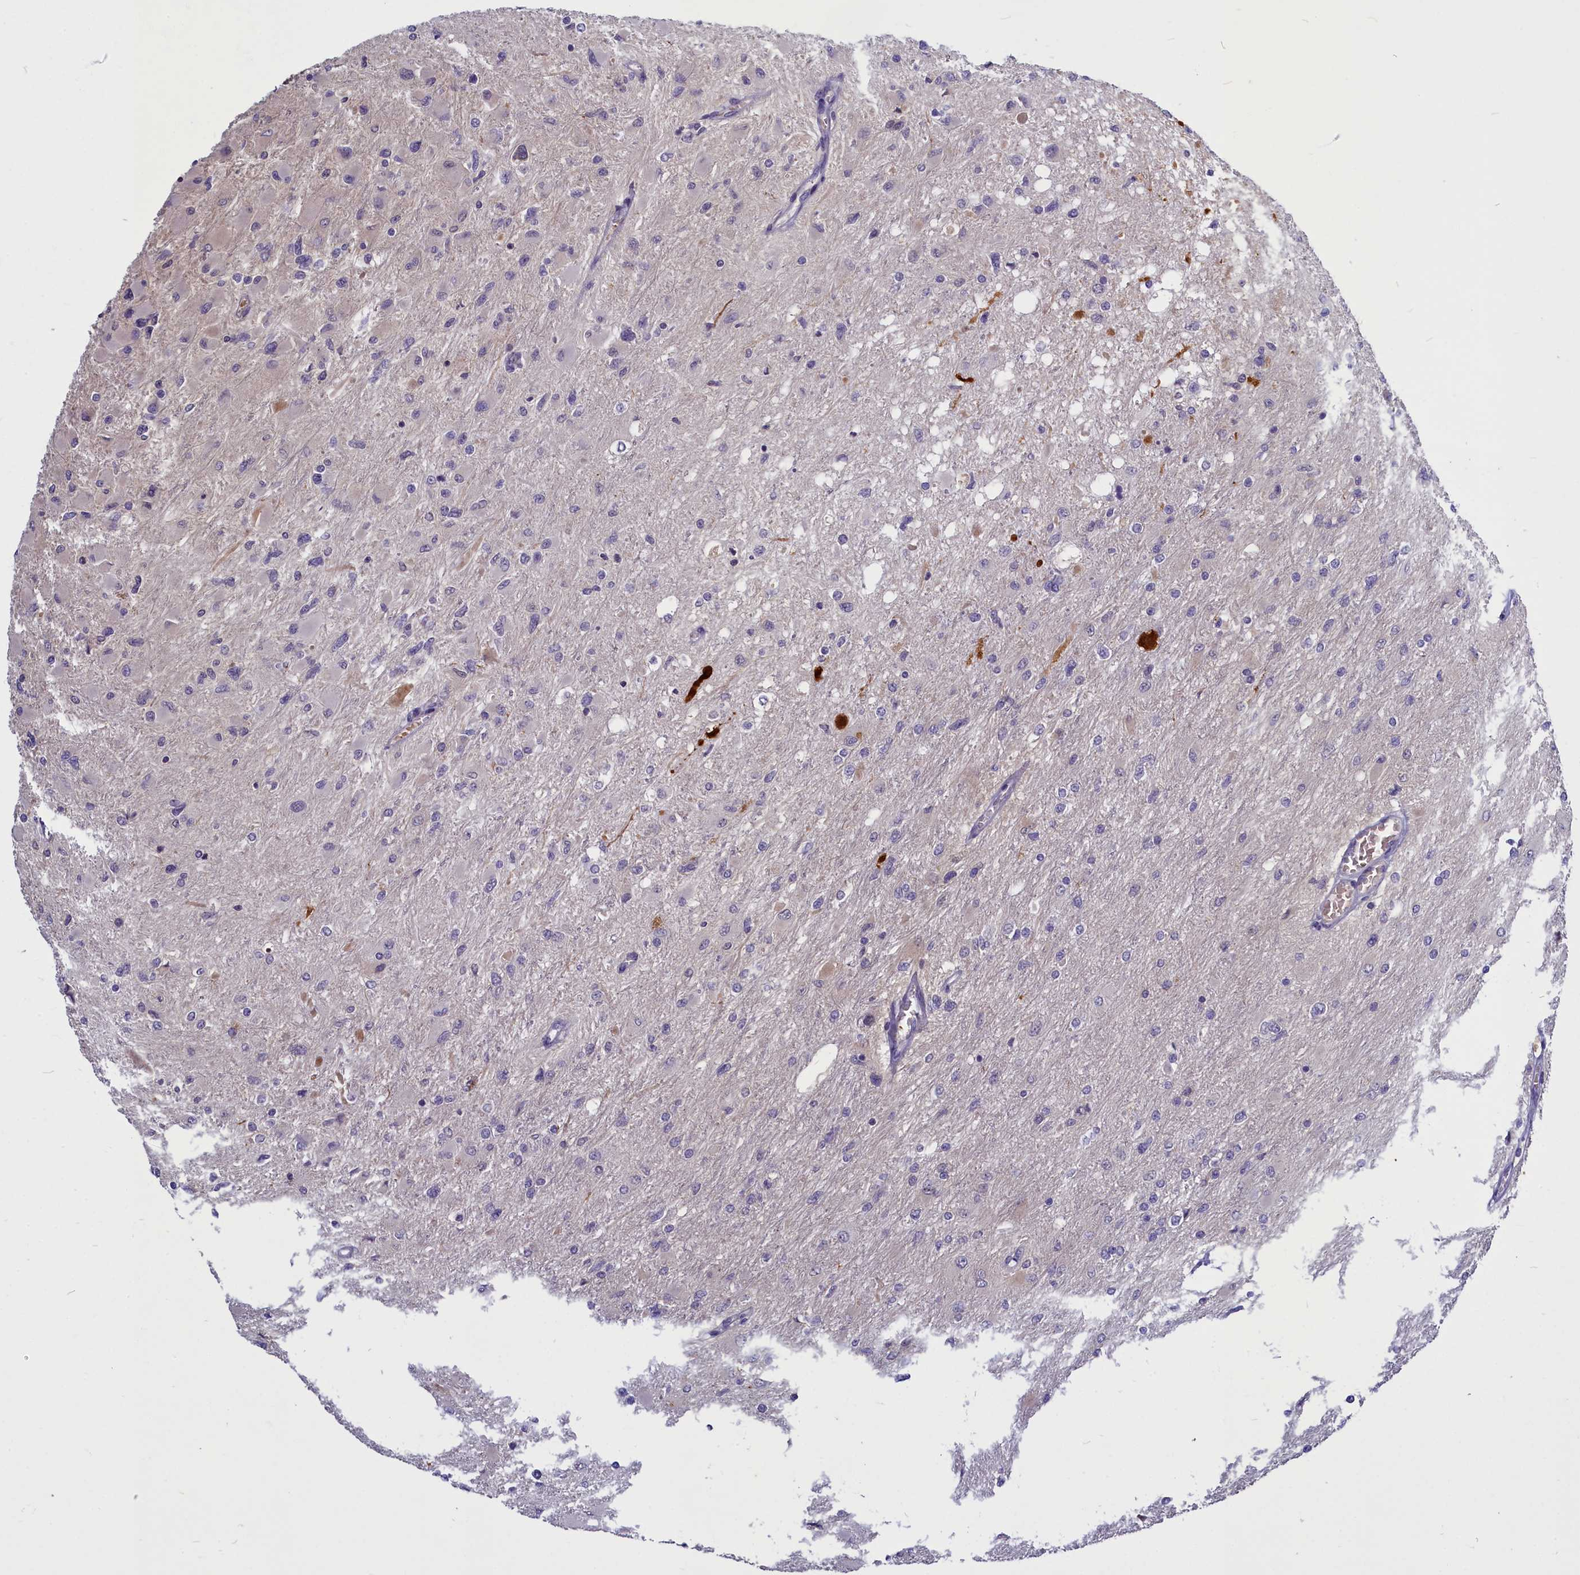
{"staining": {"intensity": "negative", "quantity": "none", "location": "none"}, "tissue": "glioma", "cell_type": "Tumor cells", "image_type": "cancer", "snomed": [{"axis": "morphology", "description": "Glioma, malignant, High grade"}, {"axis": "topography", "description": "Cerebral cortex"}], "caption": "This is an immunohistochemistry micrograph of malignant high-grade glioma. There is no staining in tumor cells.", "gene": "SV2C", "patient": {"sex": "female", "age": 36}}